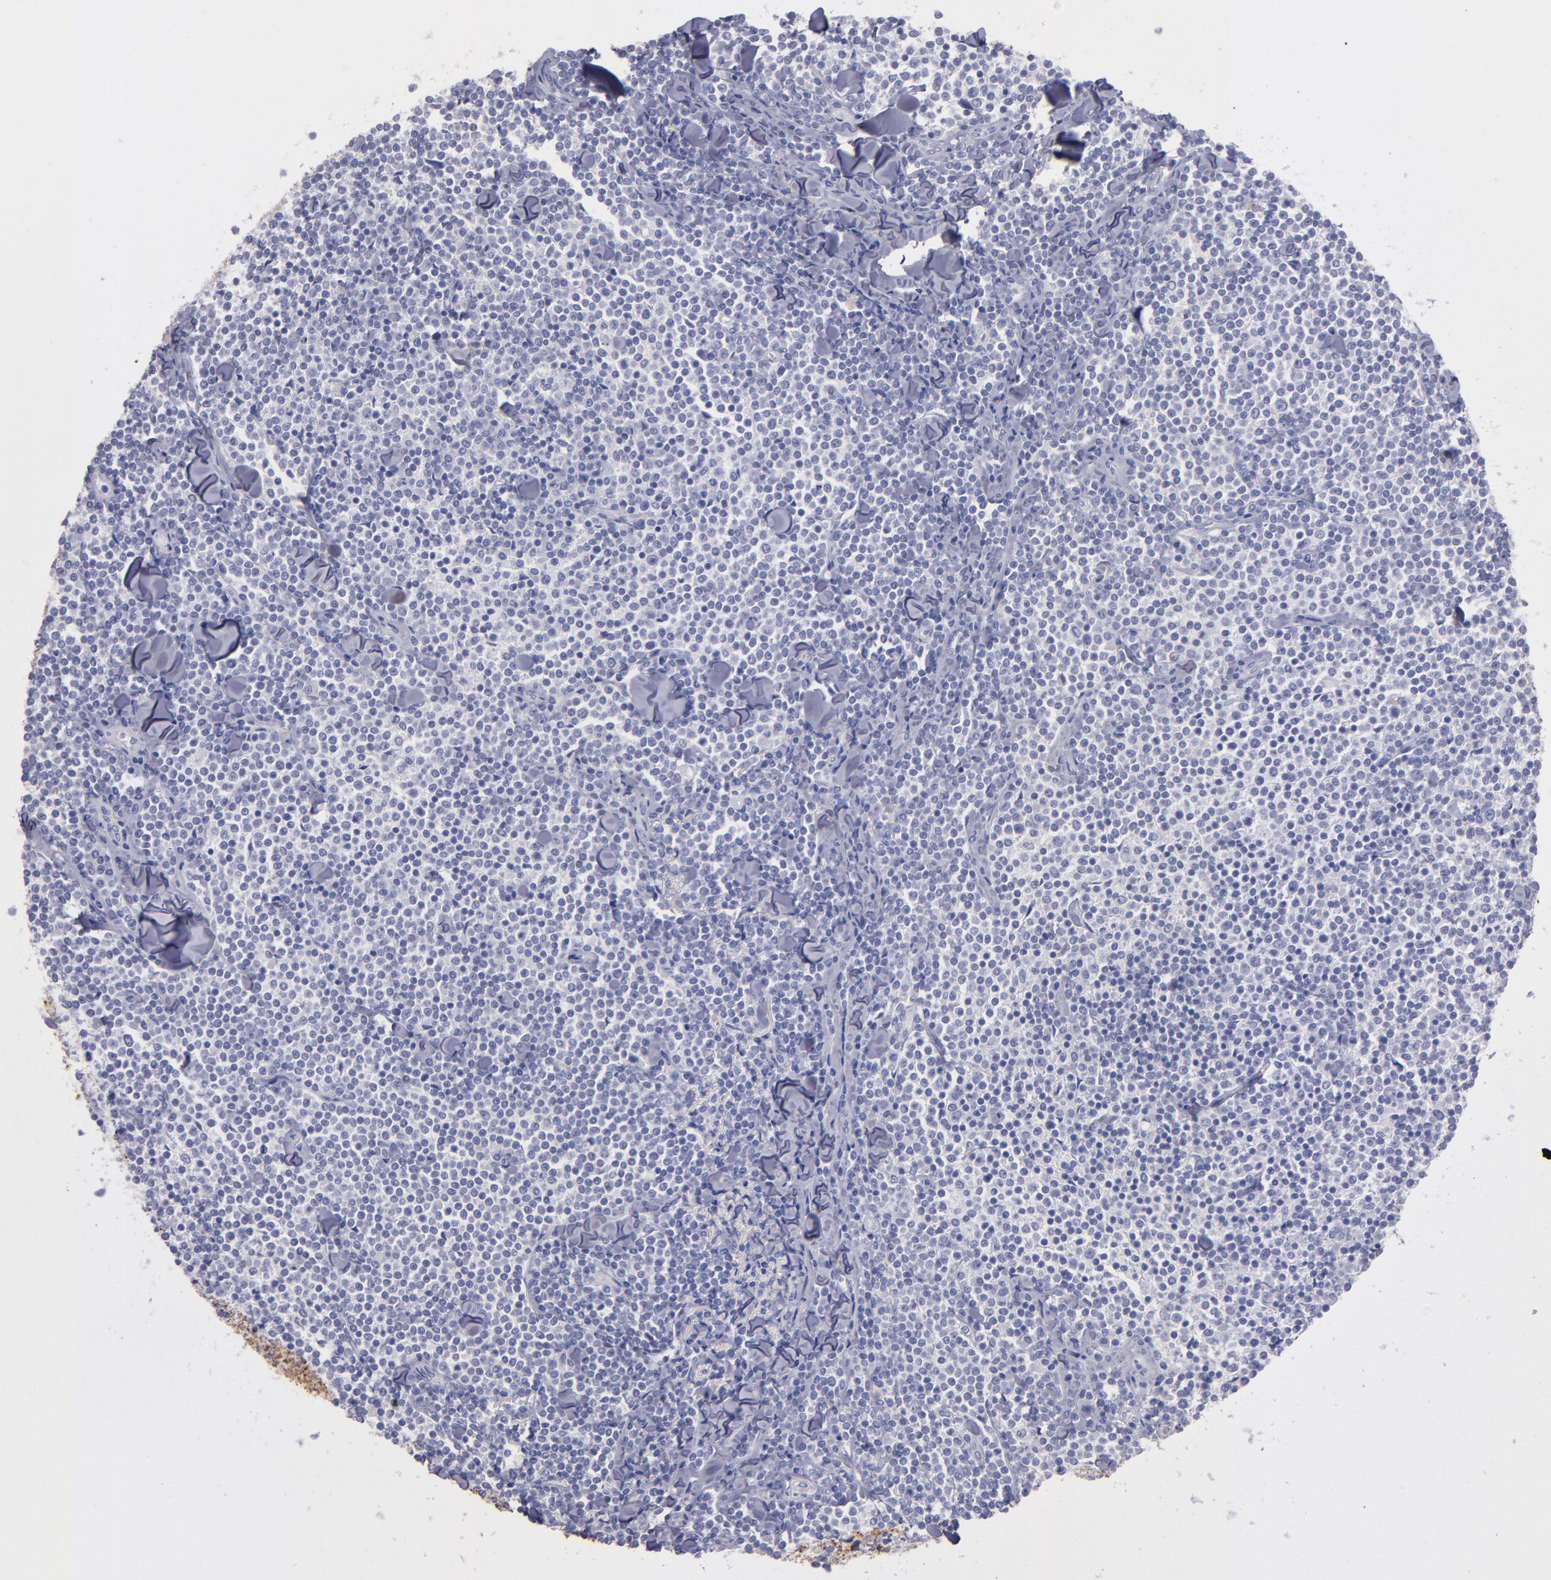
{"staining": {"intensity": "negative", "quantity": "none", "location": "none"}, "tissue": "lymphoma", "cell_type": "Tumor cells", "image_type": "cancer", "snomed": [{"axis": "morphology", "description": "Malignant lymphoma, non-Hodgkin's type, Low grade"}, {"axis": "topography", "description": "Soft tissue"}], "caption": "Immunohistochemical staining of malignant lymphoma, non-Hodgkin's type (low-grade) exhibits no significant expression in tumor cells. (DAB (3,3'-diaminobenzidine) IHC with hematoxylin counter stain).", "gene": "TG", "patient": {"sex": "male", "age": 92}}